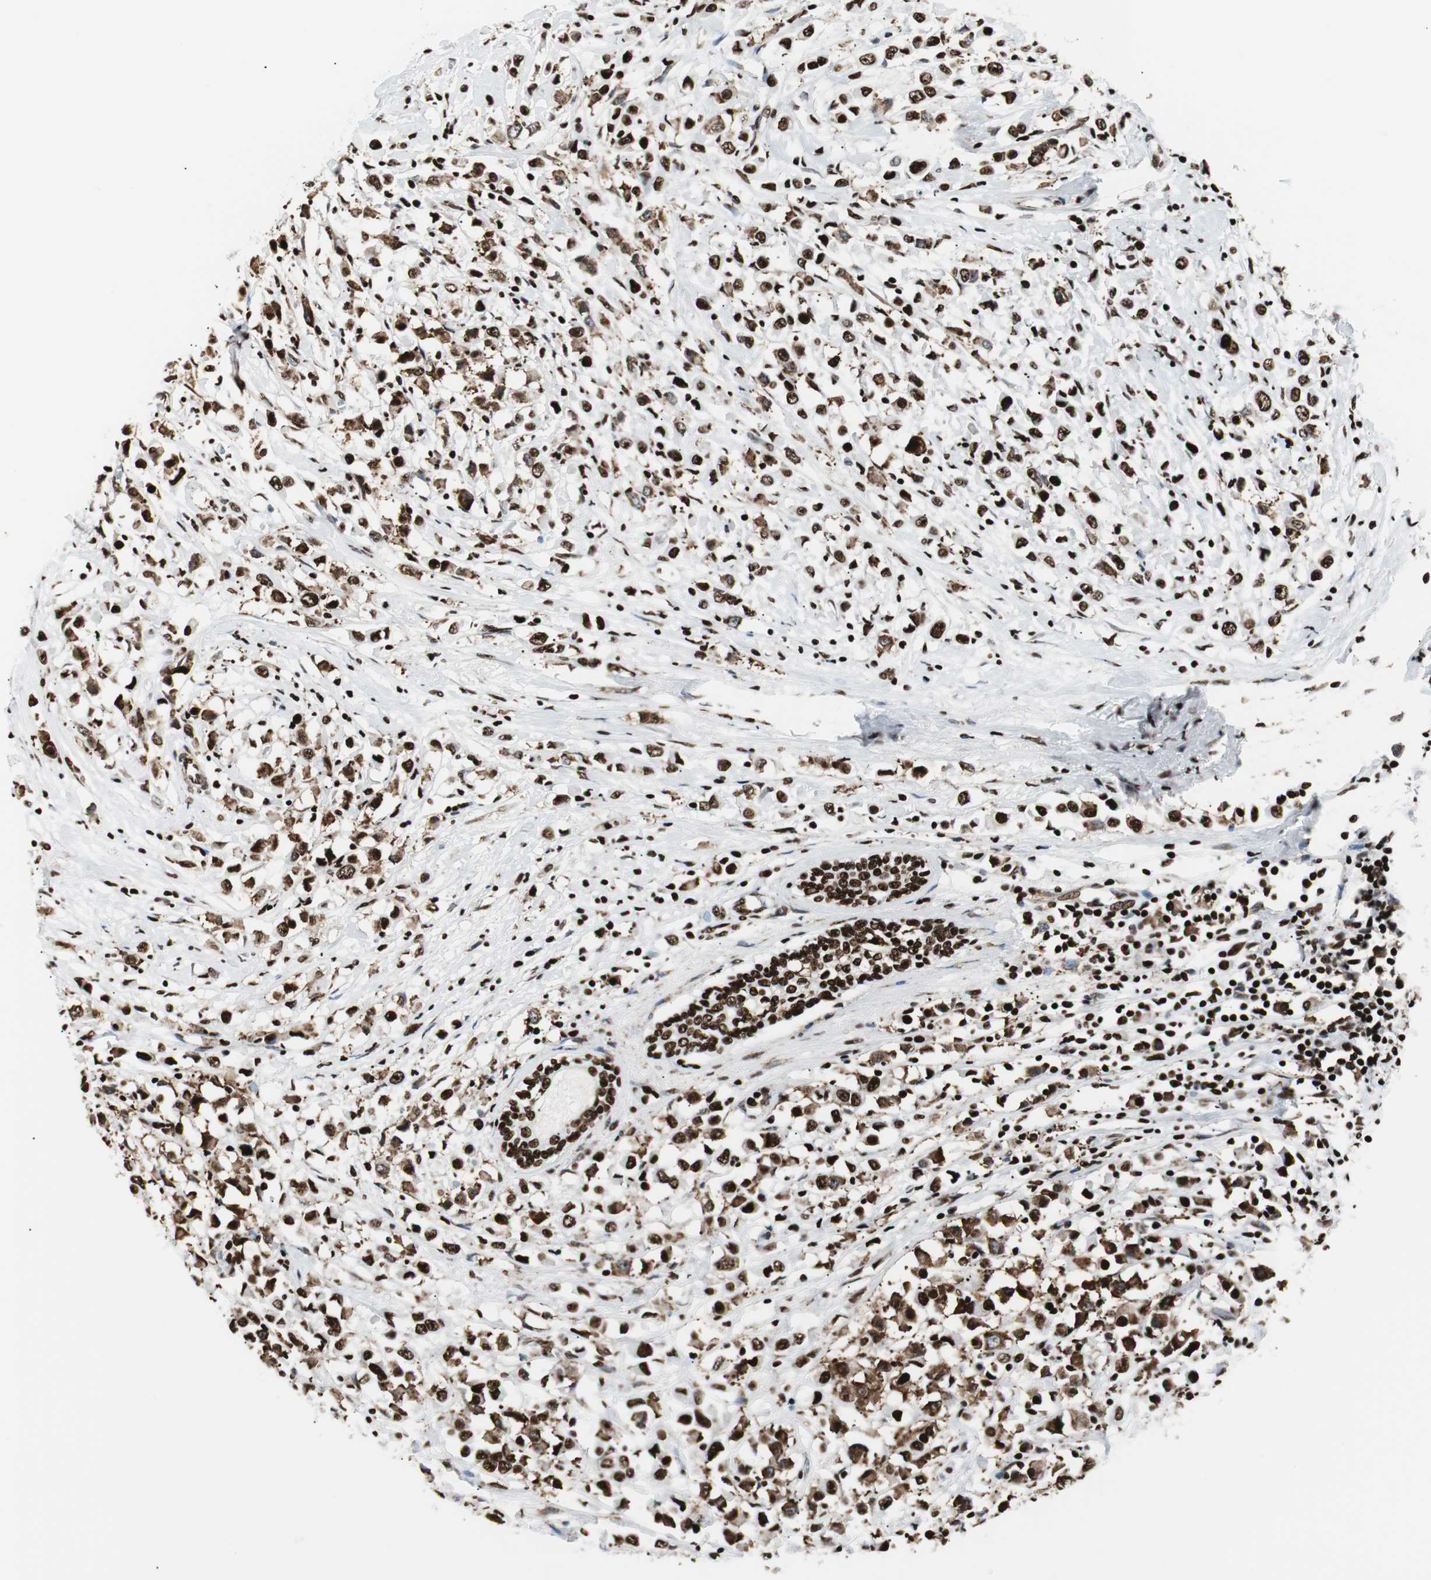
{"staining": {"intensity": "strong", "quantity": ">75%", "location": "nuclear"}, "tissue": "breast cancer", "cell_type": "Tumor cells", "image_type": "cancer", "snomed": [{"axis": "morphology", "description": "Duct carcinoma"}, {"axis": "topography", "description": "Breast"}], "caption": "Approximately >75% of tumor cells in human intraductal carcinoma (breast) reveal strong nuclear protein expression as visualized by brown immunohistochemical staining.", "gene": "NCL", "patient": {"sex": "female", "age": 61}}